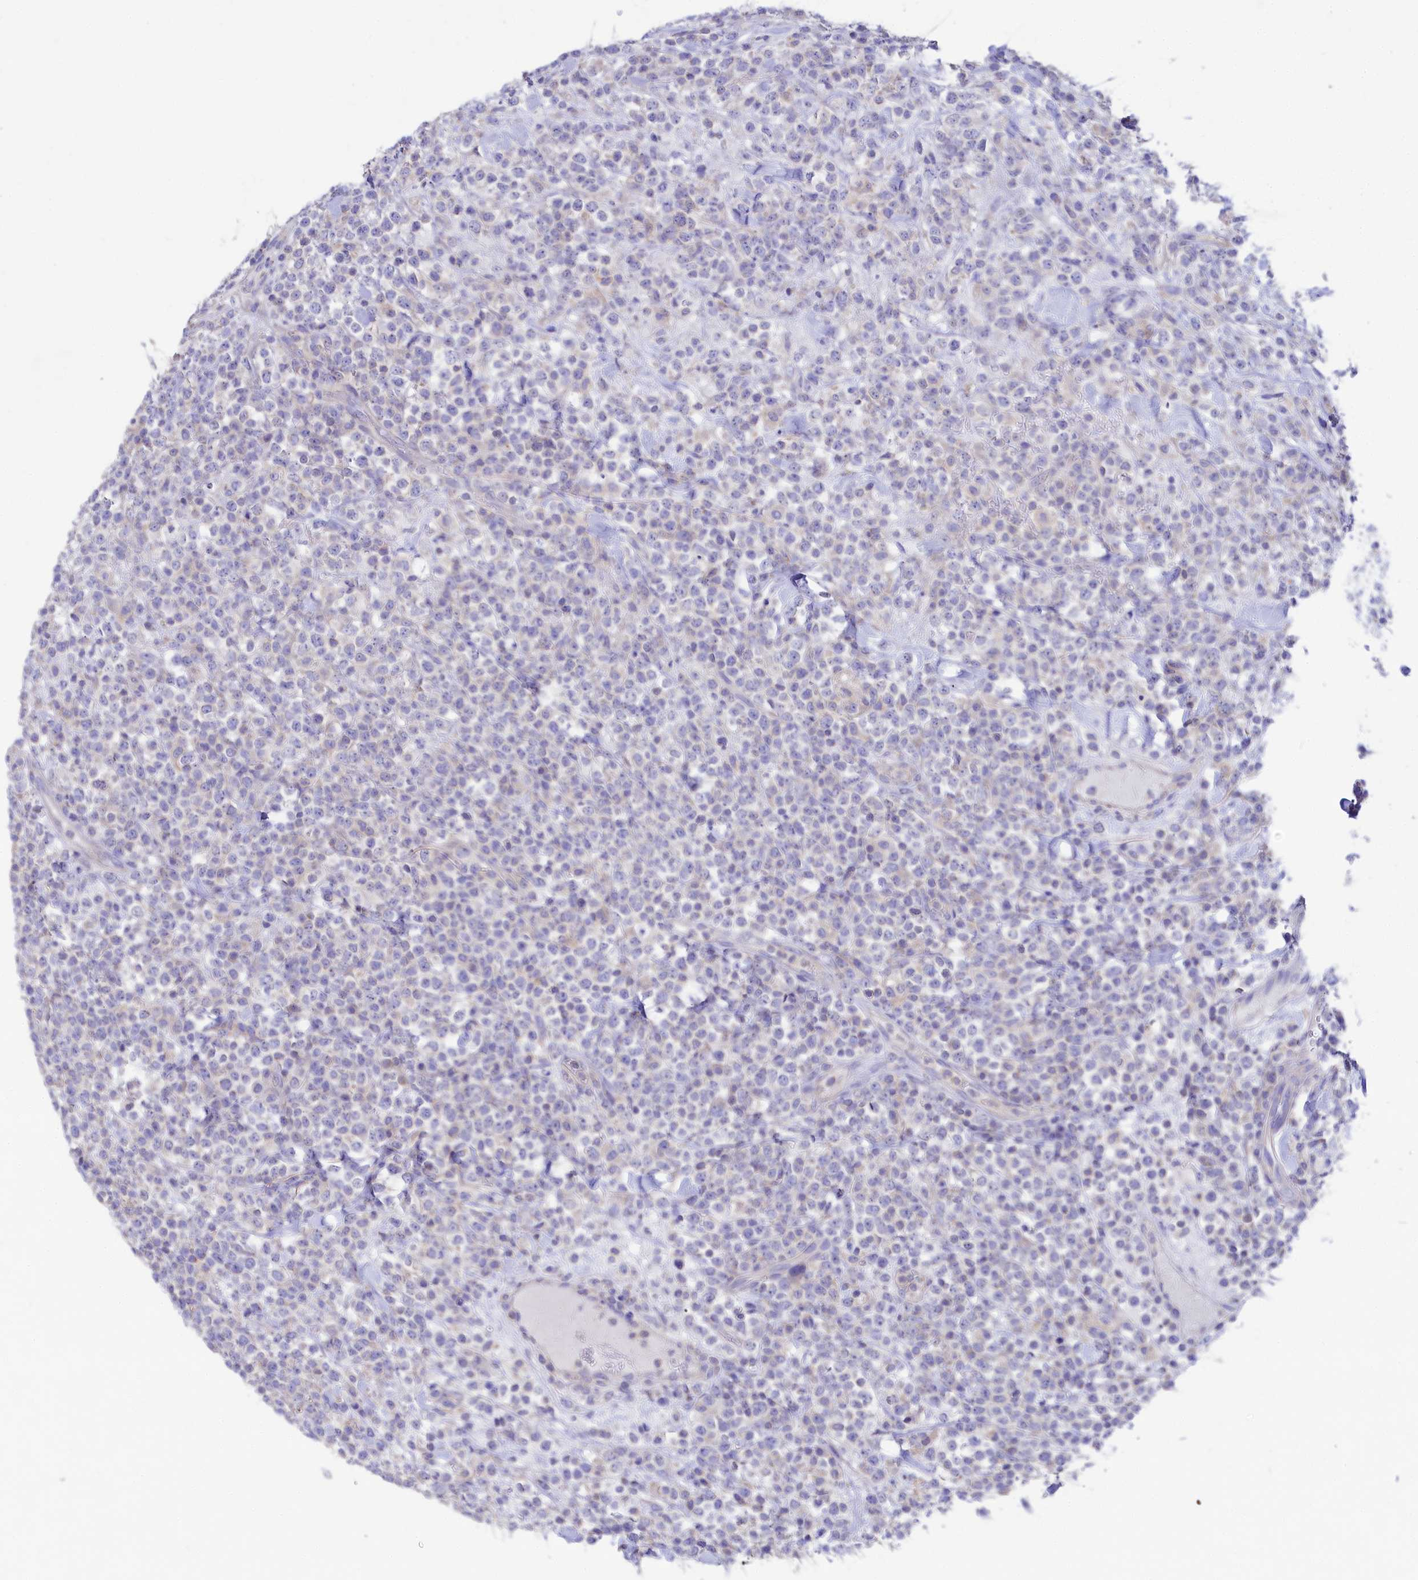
{"staining": {"intensity": "negative", "quantity": "none", "location": "none"}, "tissue": "lymphoma", "cell_type": "Tumor cells", "image_type": "cancer", "snomed": [{"axis": "morphology", "description": "Malignant lymphoma, non-Hodgkin's type, High grade"}, {"axis": "topography", "description": "Colon"}], "caption": "DAB (3,3'-diaminobenzidine) immunohistochemical staining of high-grade malignant lymphoma, non-Hodgkin's type reveals no significant positivity in tumor cells.", "gene": "VPS26B", "patient": {"sex": "female", "age": 53}}